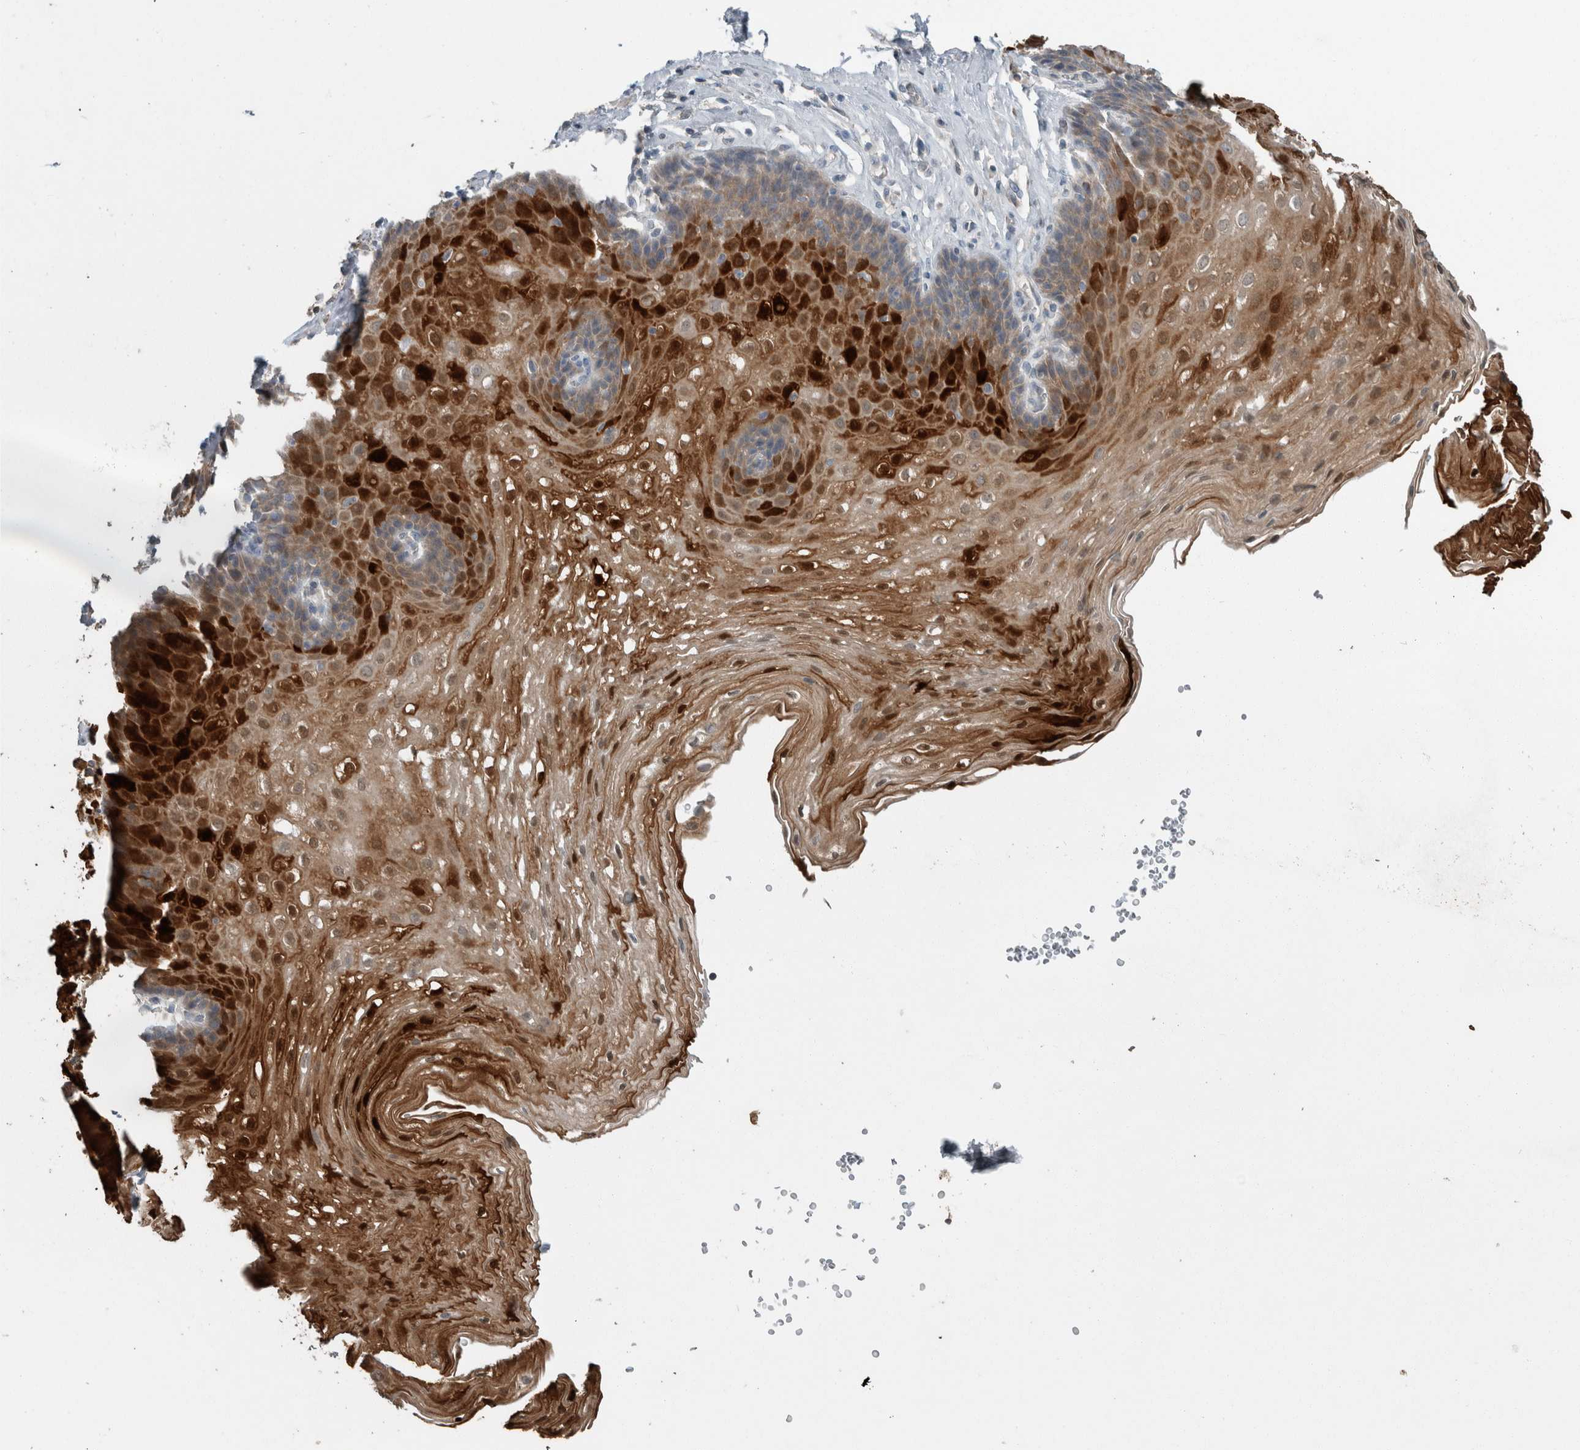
{"staining": {"intensity": "strong", "quantity": "25%-75%", "location": "cytoplasmic/membranous,nuclear"}, "tissue": "esophagus", "cell_type": "Squamous epithelial cells", "image_type": "normal", "snomed": [{"axis": "morphology", "description": "Normal tissue, NOS"}, {"axis": "topography", "description": "Esophagus"}], "caption": "The immunohistochemical stain shows strong cytoplasmic/membranous,nuclear expression in squamous epithelial cells of normal esophagus.", "gene": "KNTC1", "patient": {"sex": "female", "age": 66}}